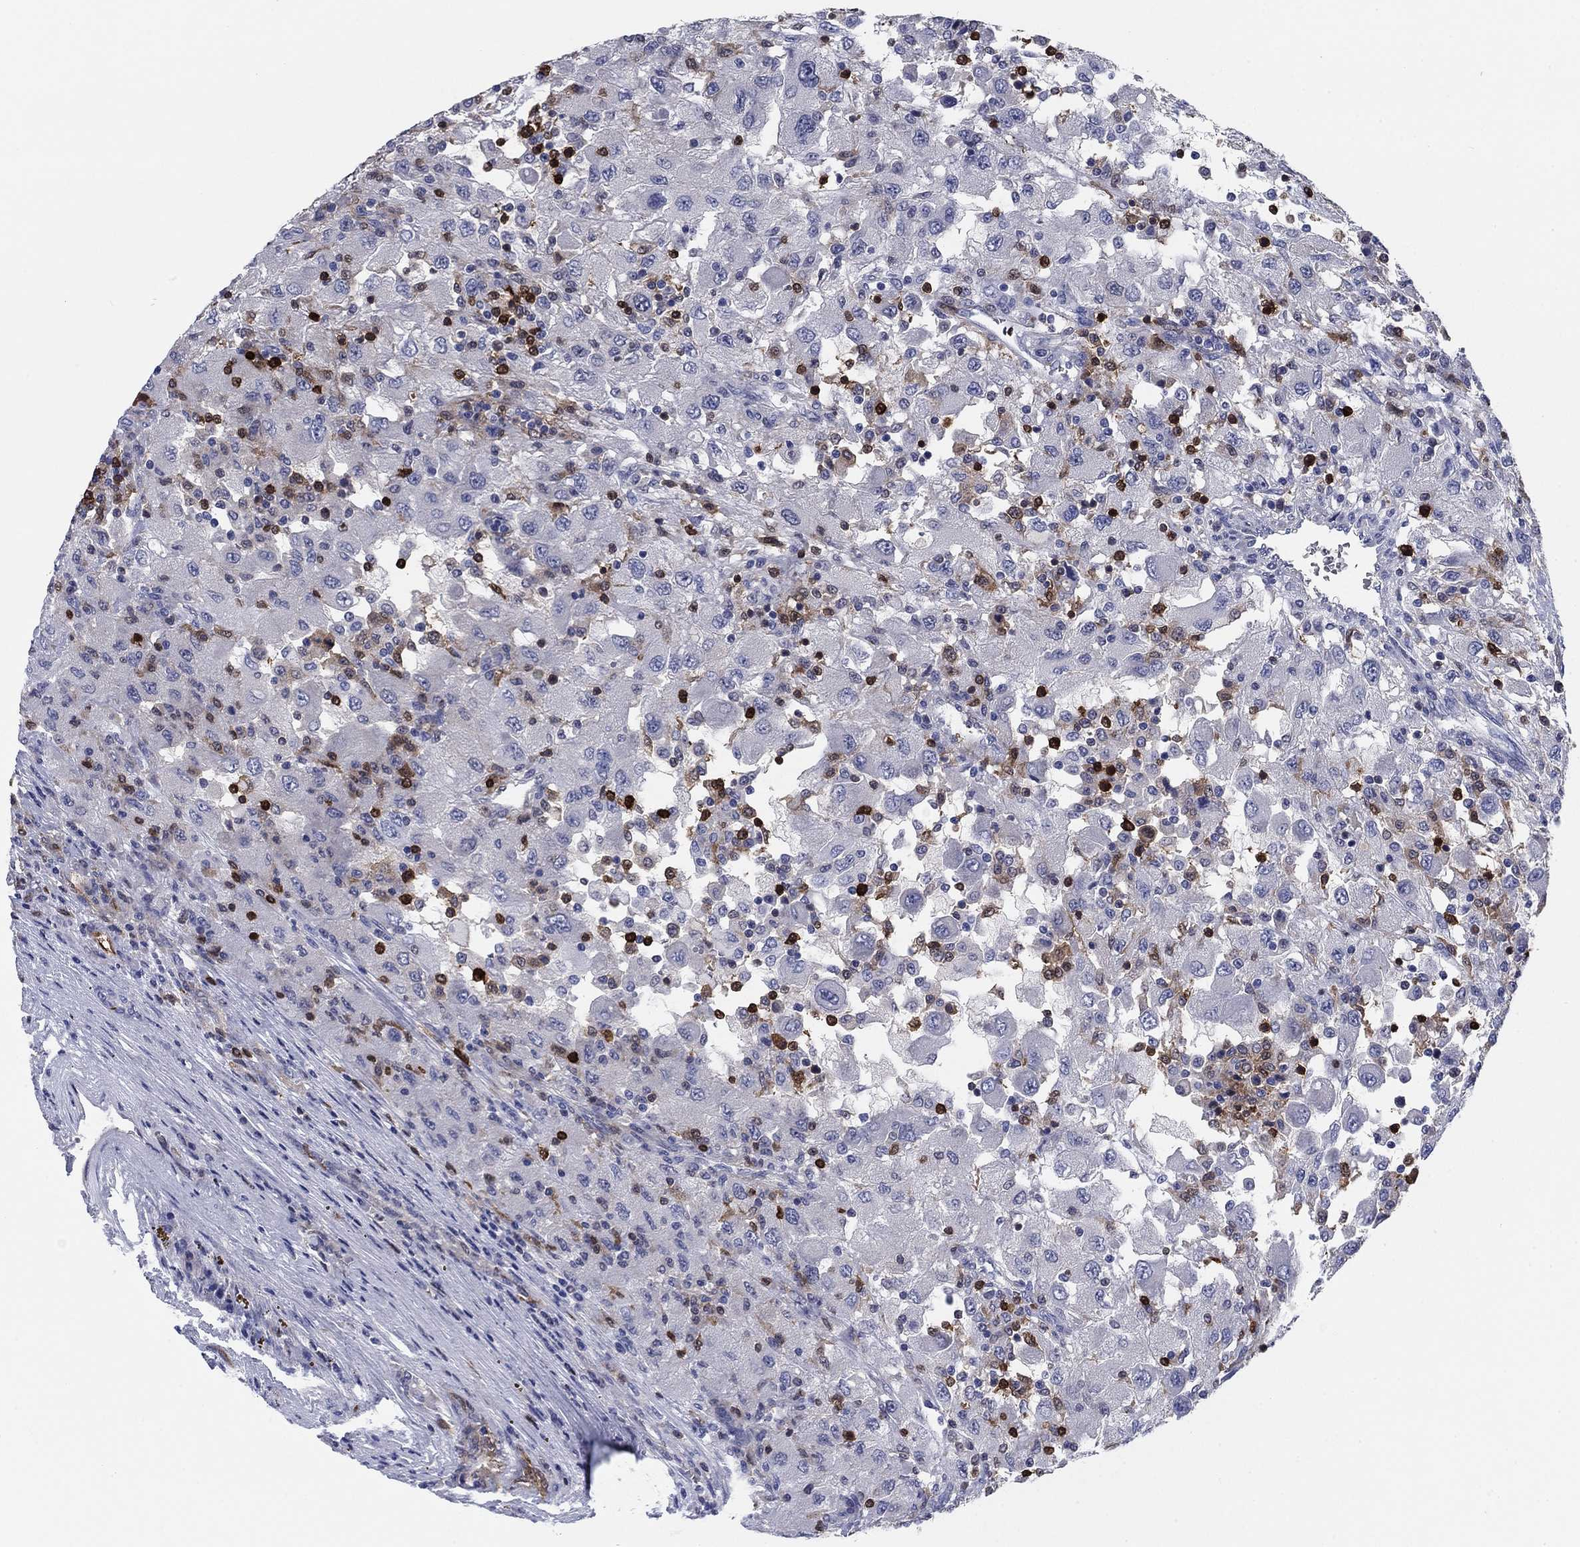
{"staining": {"intensity": "negative", "quantity": "none", "location": "none"}, "tissue": "renal cancer", "cell_type": "Tumor cells", "image_type": "cancer", "snomed": [{"axis": "morphology", "description": "Adenocarcinoma, NOS"}, {"axis": "topography", "description": "Kidney"}], "caption": "High power microscopy image of an immunohistochemistry micrograph of renal adenocarcinoma, revealing no significant positivity in tumor cells. (Brightfield microscopy of DAB (3,3'-diaminobenzidine) immunohistochemistry (IHC) at high magnification).", "gene": "STMN1", "patient": {"sex": "female", "age": 67}}